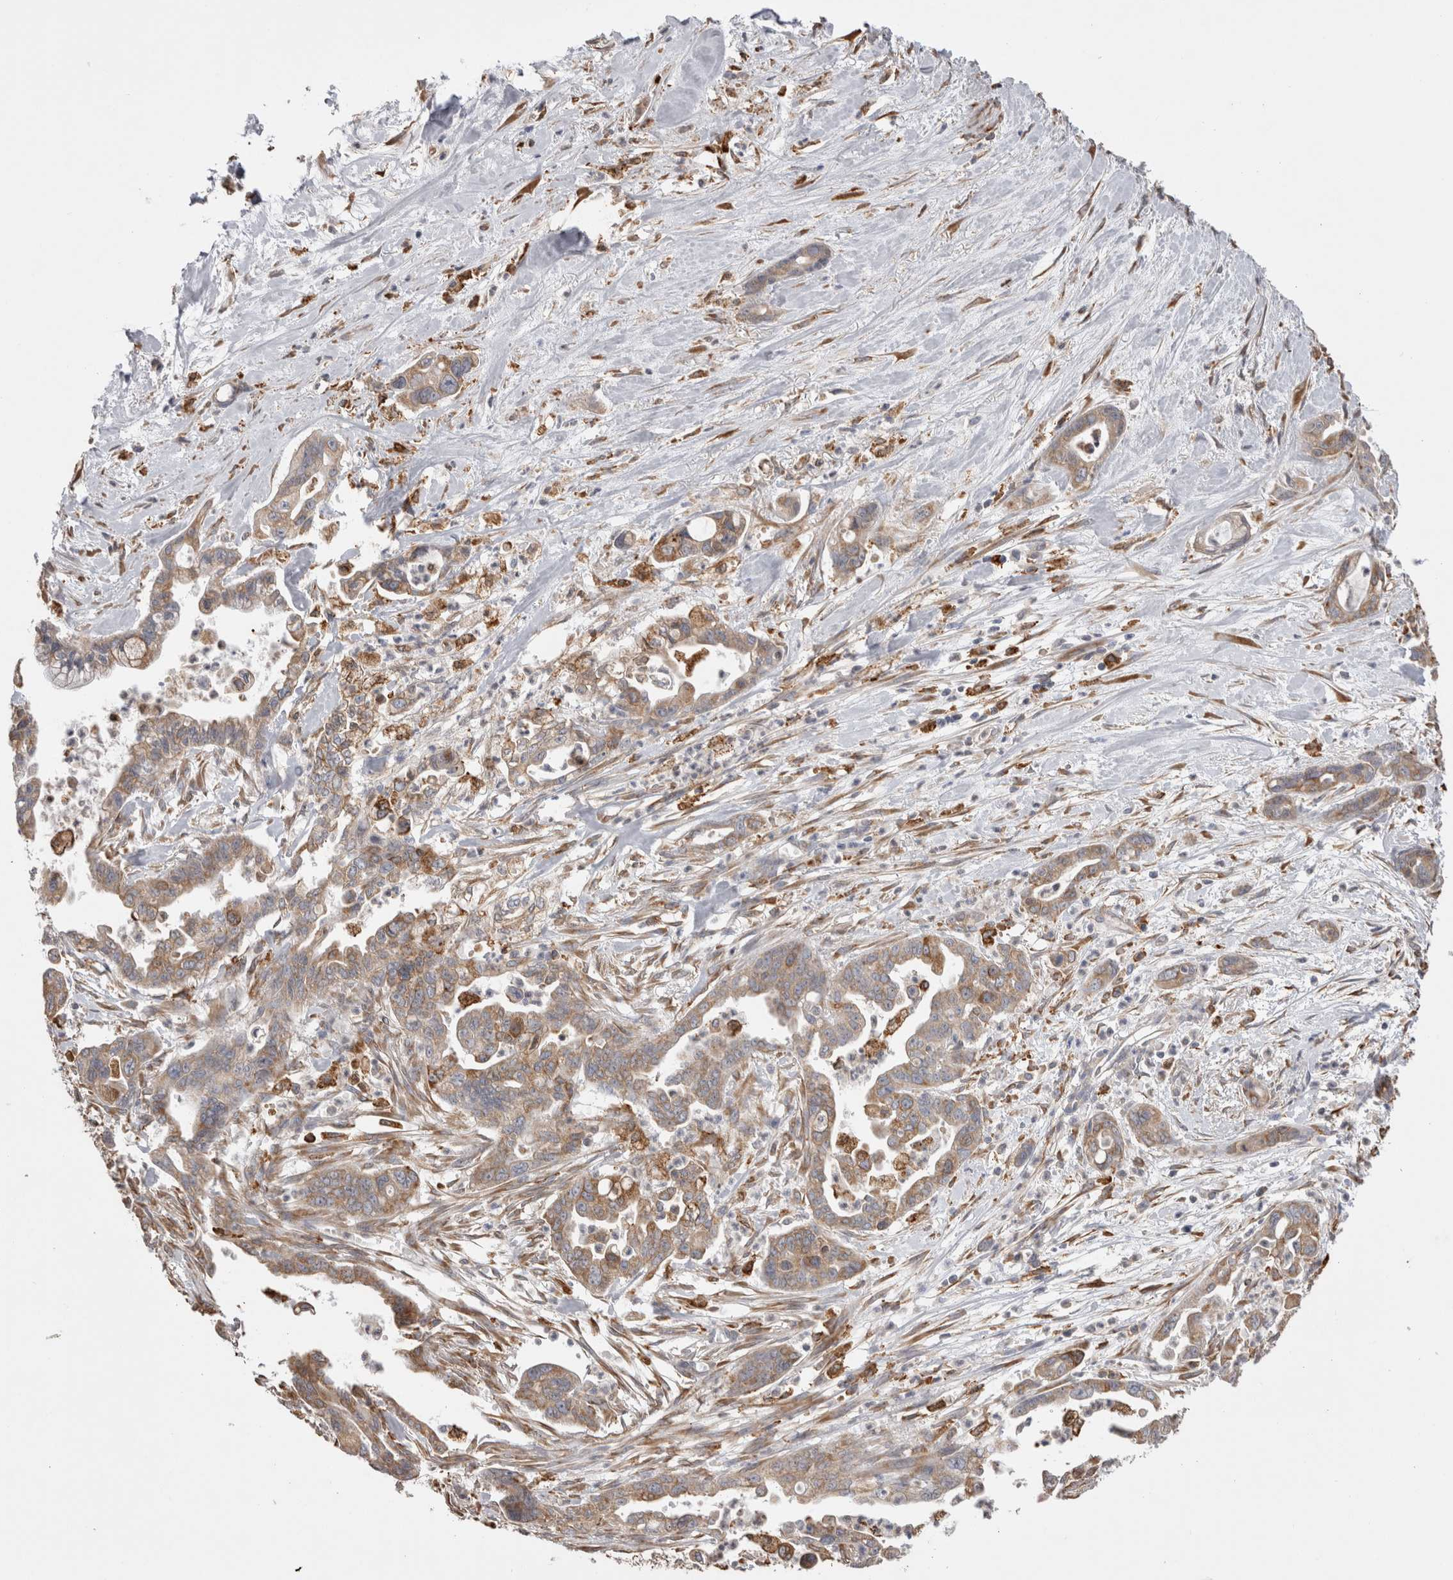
{"staining": {"intensity": "moderate", "quantity": ">75%", "location": "cytoplasmic/membranous"}, "tissue": "pancreatic cancer", "cell_type": "Tumor cells", "image_type": "cancer", "snomed": [{"axis": "morphology", "description": "Adenocarcinoma, NOS"}, {"axis": "topography", "description": "Pancreas"}], "caption": "Moderate cytoplasmic/membranous expression is identified in about >75% of tumor cells in pancreatic adenocarcinoma.", "gene": "LRPAP1", "patient": {"sex": "male", "age": 70}}